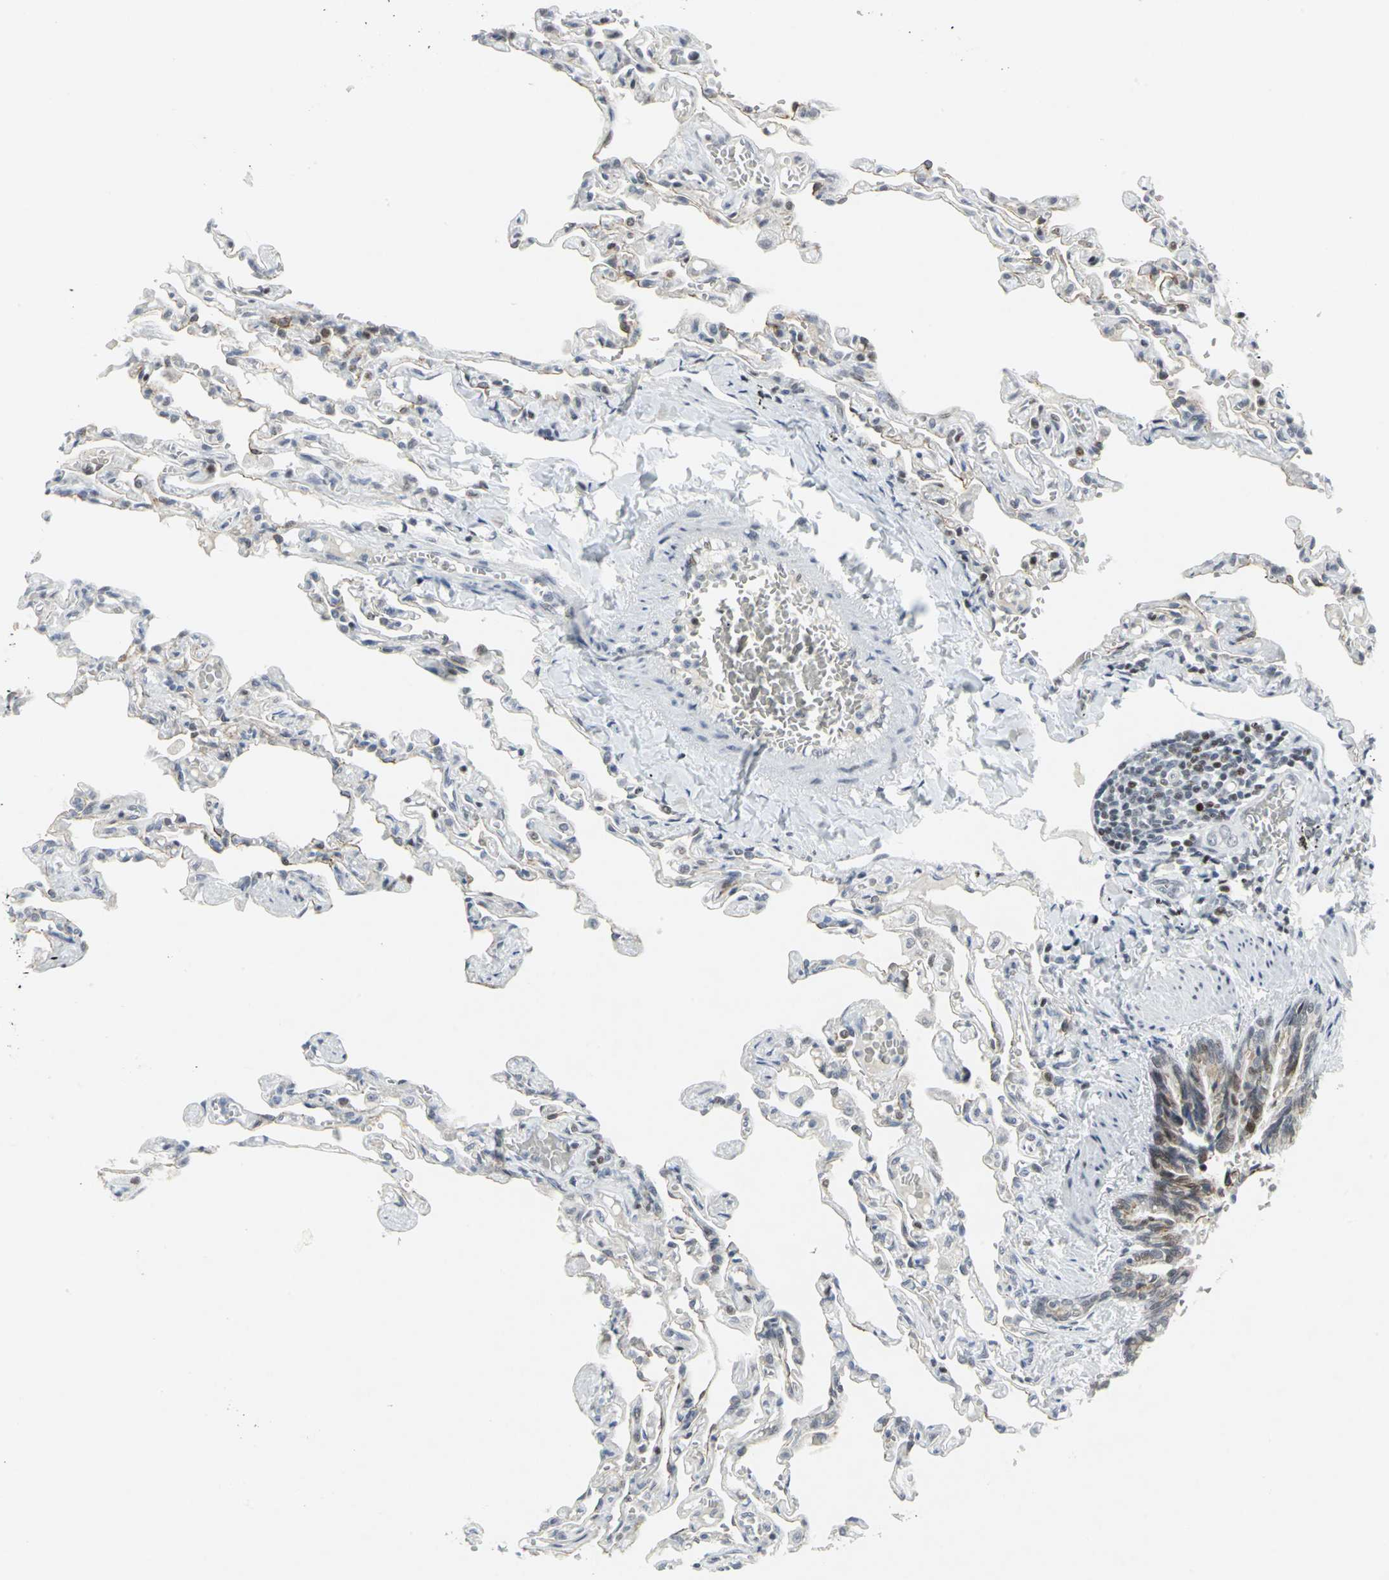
{"staining": {"intensity": "weak", "quantity": "<25%", "location": "nuclear"}, "tissue": "lung", "cell_type": "Alveolar cells", "image_type": "normal", "snomed": [{"axis": "morphology", "description": "Normal tissue, NOS"}, {"axis": "topography", "description": "Lung"}], "caption": "Immunohistochemical staining of normal human lung shows no significant expression in alveolar cells. (Stains: DAB immunohistochemistry with hematoxylin counter stain, Microscopy: brightfield microscopy at high magnification).", "gene": "RPA1", "patient": {"sex": "male", "age": 21}}